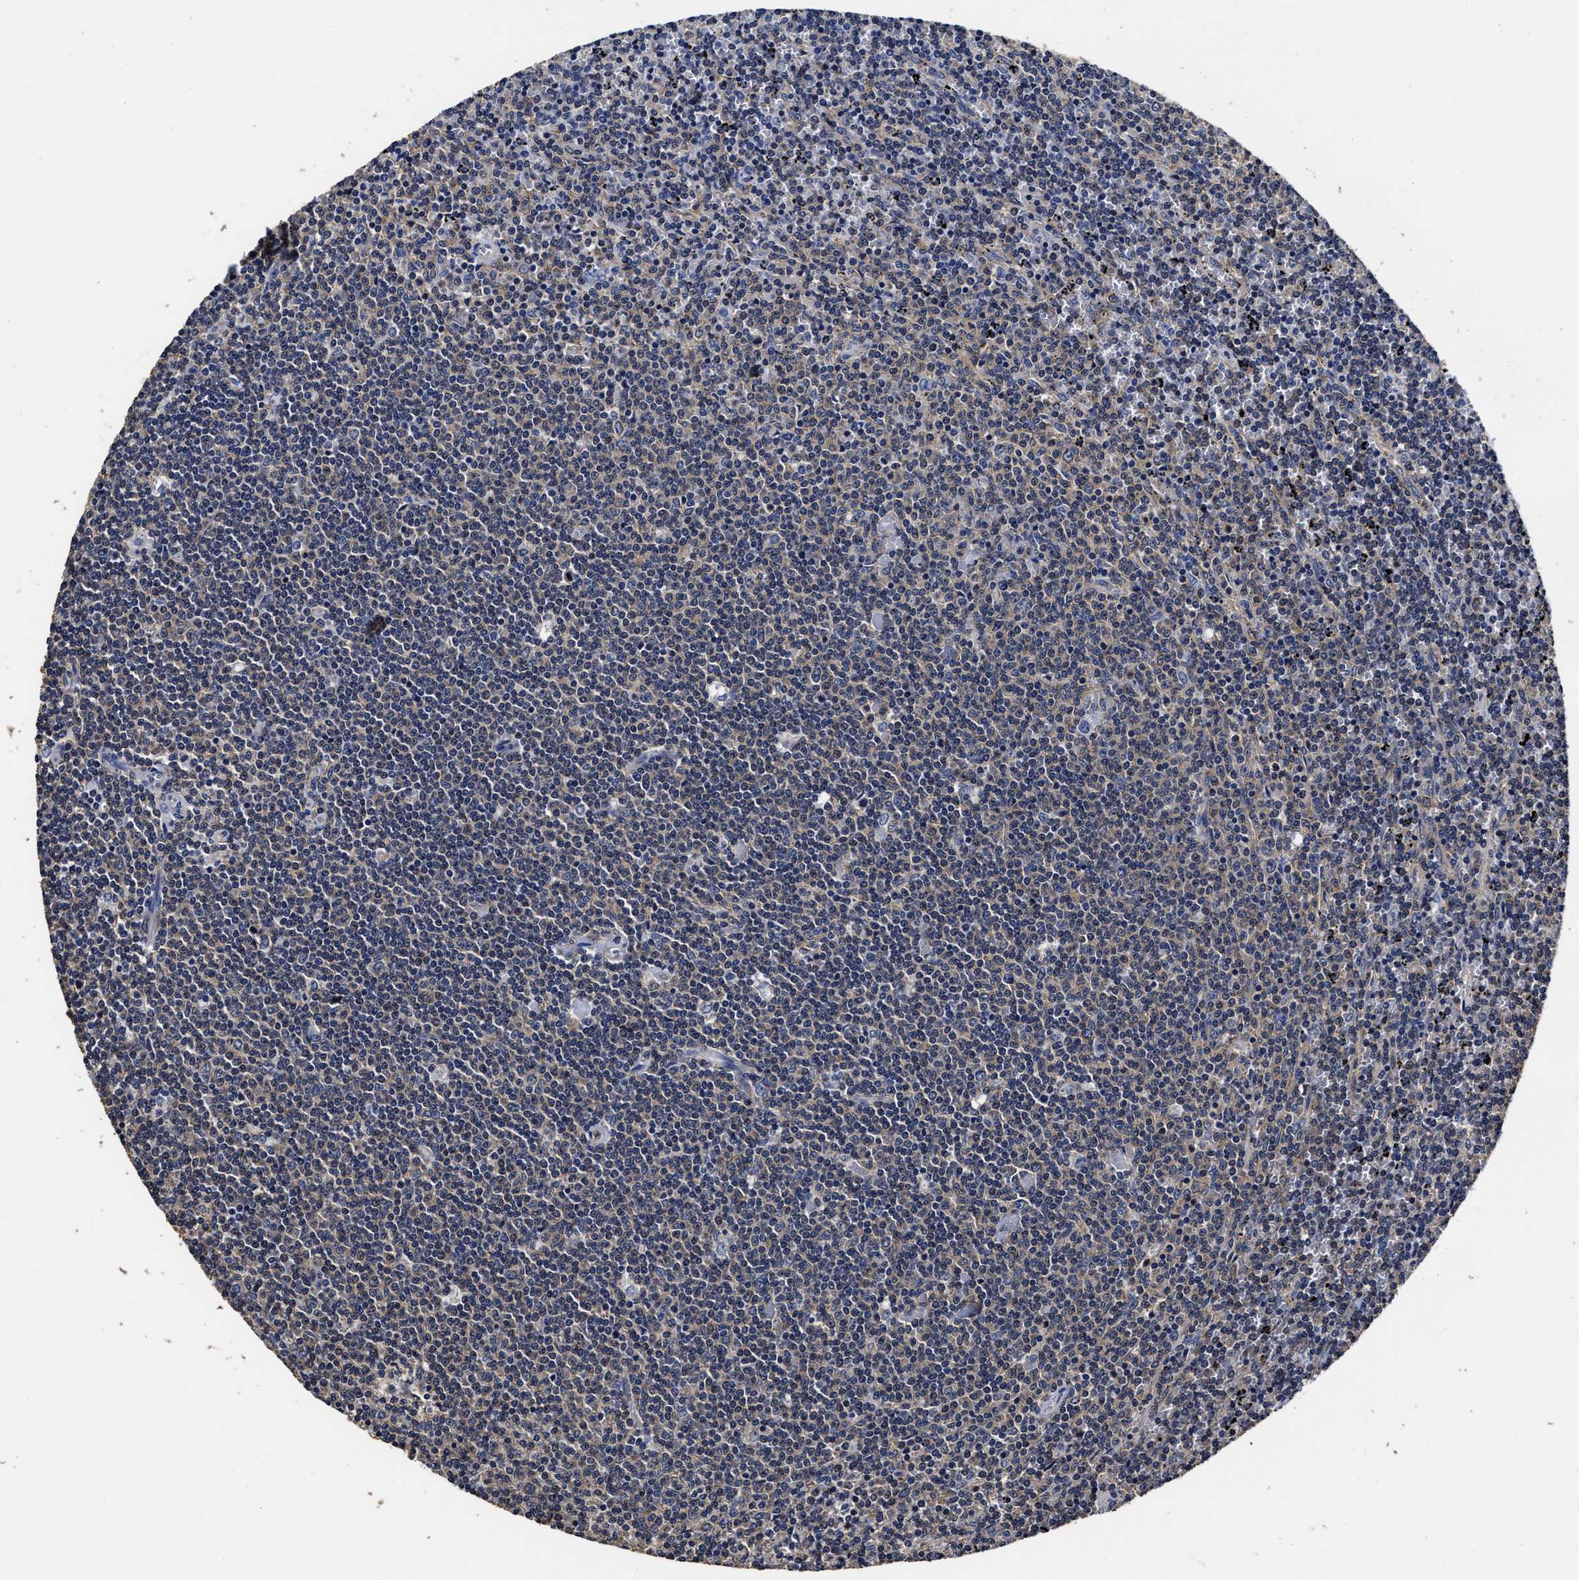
{"staining": {"intensity": "negative", "quantity": "none", "location": "none"}, "tissue": "lymphoma", "cell_type": "Tumor cells", "image_type": "cancer", "snomed": [{"axis": "morphology", "description": "Malignant lymphoma, non-Hodgkin's type, Low grade"}, {"axis": "topography", "description": "Spleen"}], "caption": "IHC histopathology image of neoplastic tissue: lymphoma stained with DAB (3,3'-diaminobenzidine) demonstrates no significant protein staining in tumor cells.", "gene": "AVEN", "patient": {"sex": "female", "age": 50}}